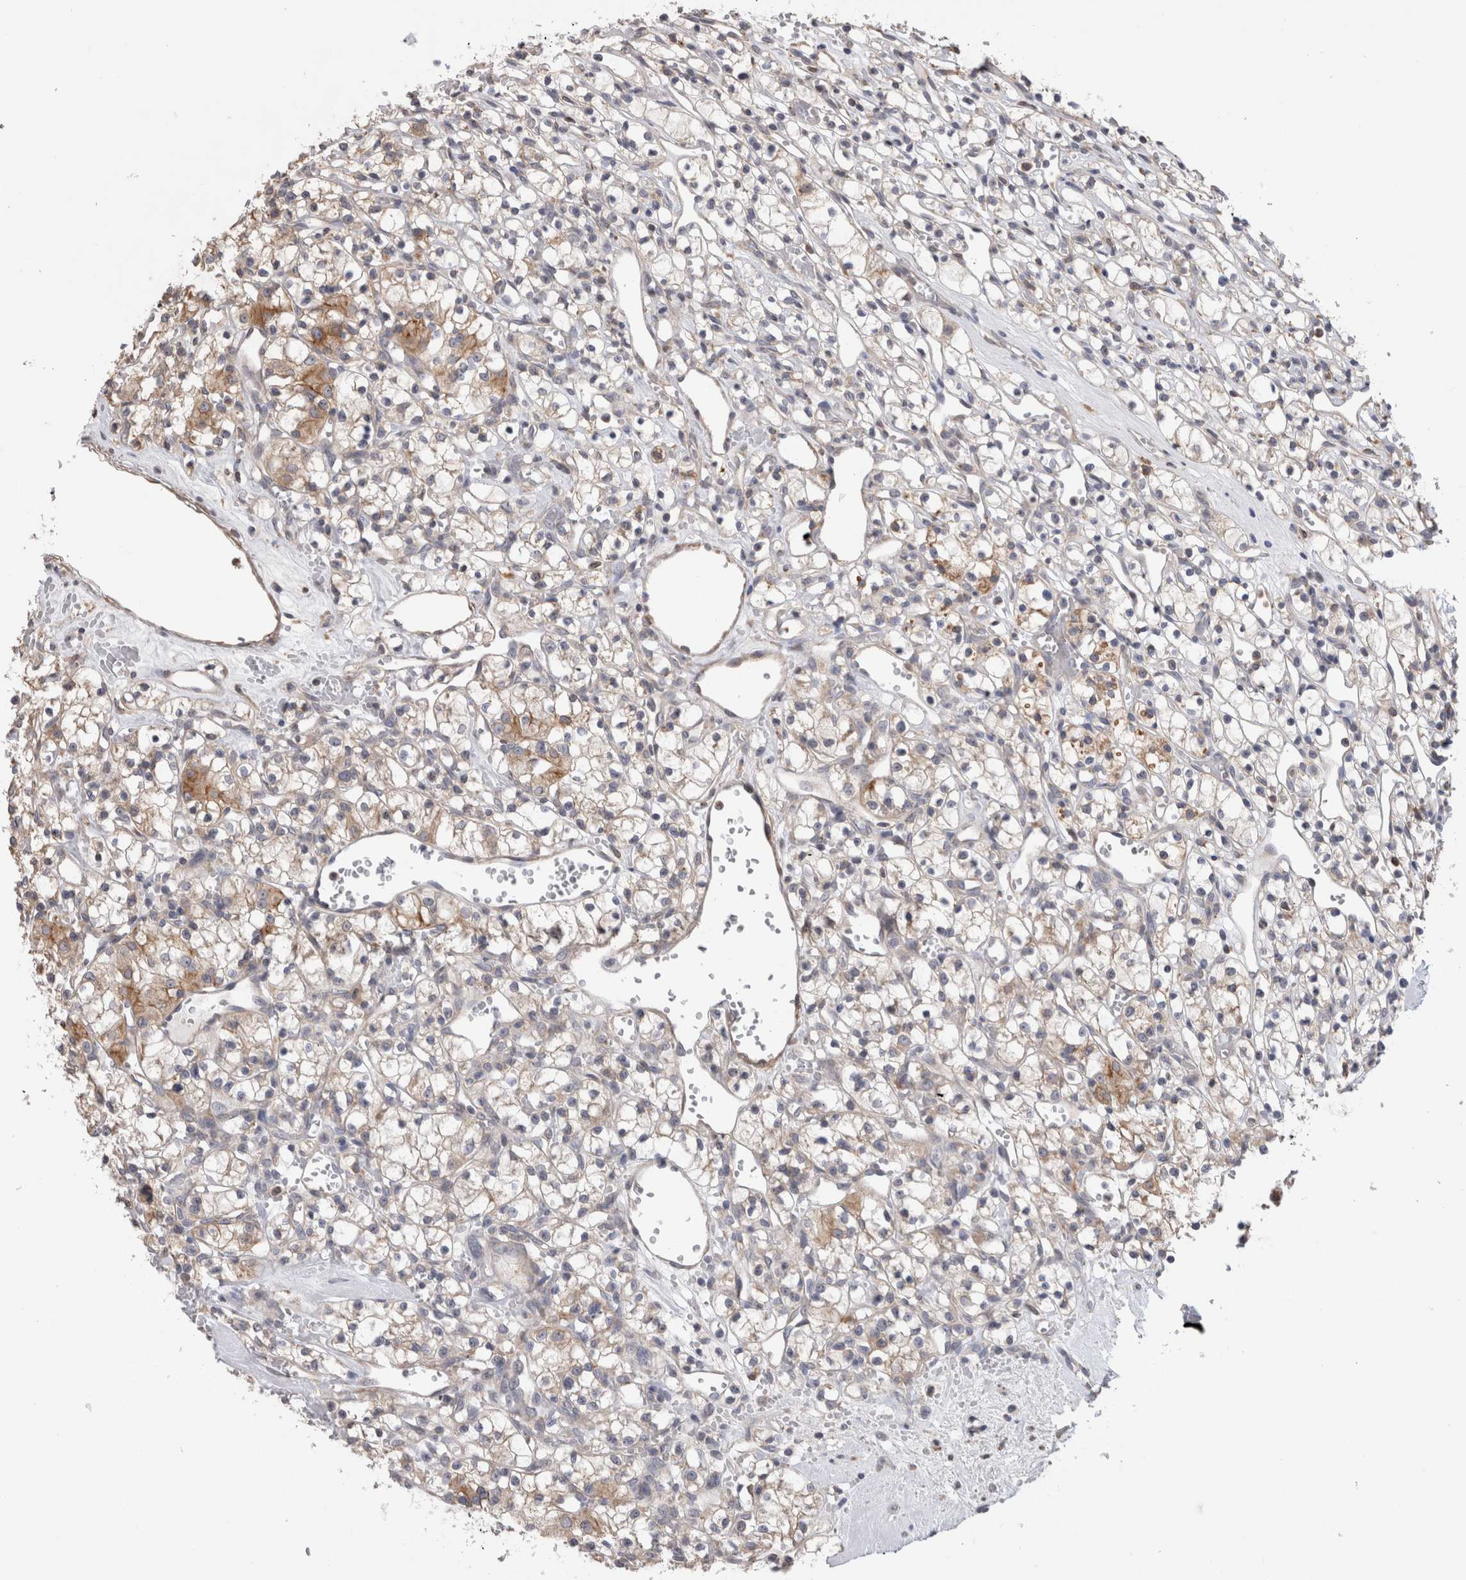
{"staining": {"intensity": "moderate", "quantity": "<25%", "location": "cytoplasmic/membranous"}, "tissue": "renal cancer", "cell_type": "Tumor cells", "image_type": "cancer", "snomed": [{"axis": "morphology", "description": "Adenocarcinoma, NOS"}, {"axis": "topography", "description": "Kidney"}], "caption": "Immunohistochemistry staining of adenocarcinoma (renal), which exhibits low levels of moderate cytoplasmic/membranous expression in about <25% of tumor cells indicating moderate cytoplasmic/membranous protein staining. The staining was performed using DAB (brown) for protein detection and nuclei were counterstained in hematoxylin (blue).", "gene": "SMAP2", "patient": {"sex": "female", "age": 59}}